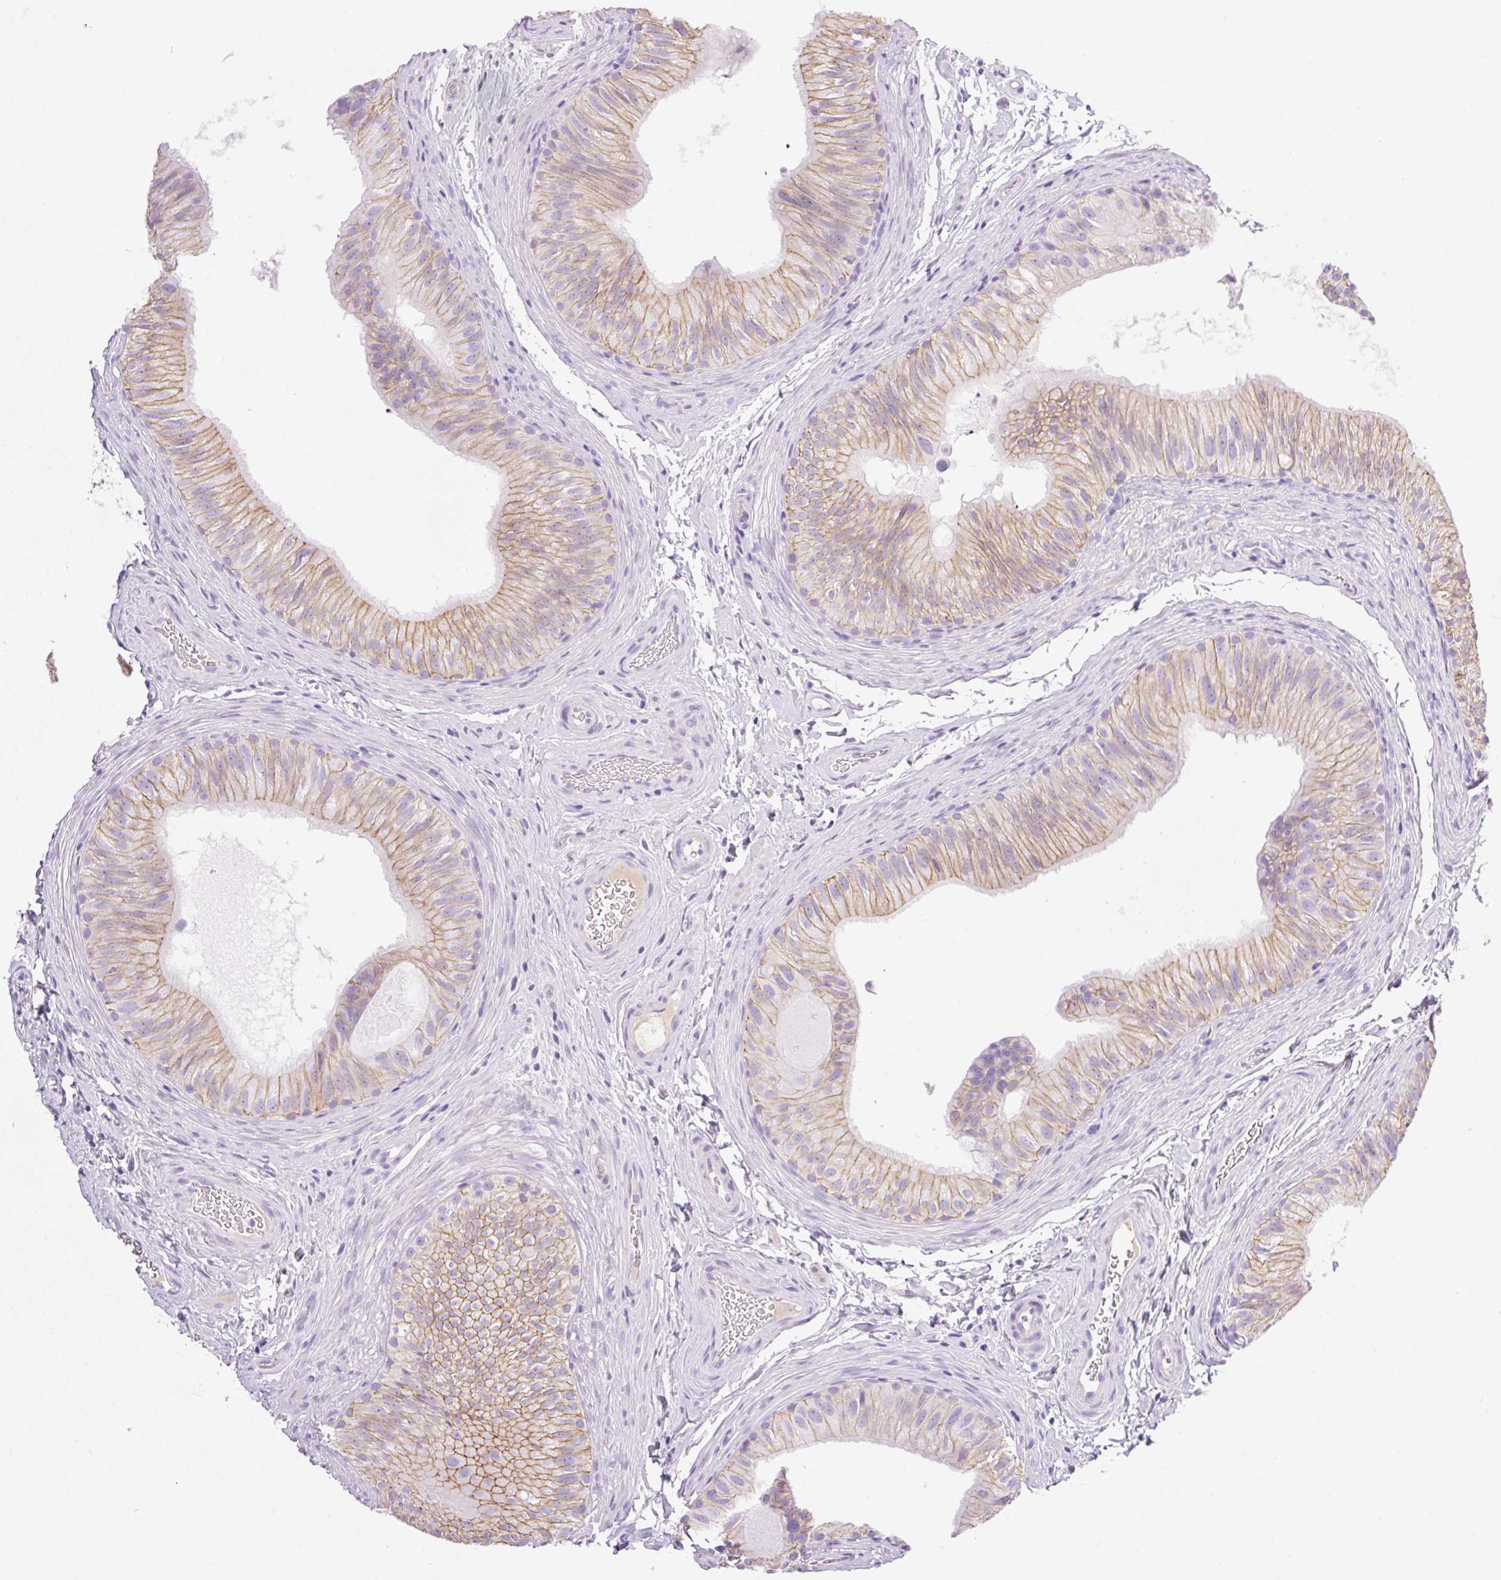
{"staining": {"intensity": "moderate", "quantity": ">75%", "location": "cytoplasmic/membranous"}, "tissue": "epididymis", "cell_type": "Glandular cells", "image_type": "normal", "snomed": [{"axis": "morphology", "description": "Normal tissue, NOS"}, {"axis": "topography", "description": "Epididymis"}], "caption": "Glandular cells show medium levels of moderate cytoplasmic/membranous expression in about >75% of cells in benign epididymis. The protein is shown in brown color, while the nuclei are stained blue.", "gene": "PALM3", "patient": {"sex": "male", "age": 24}}